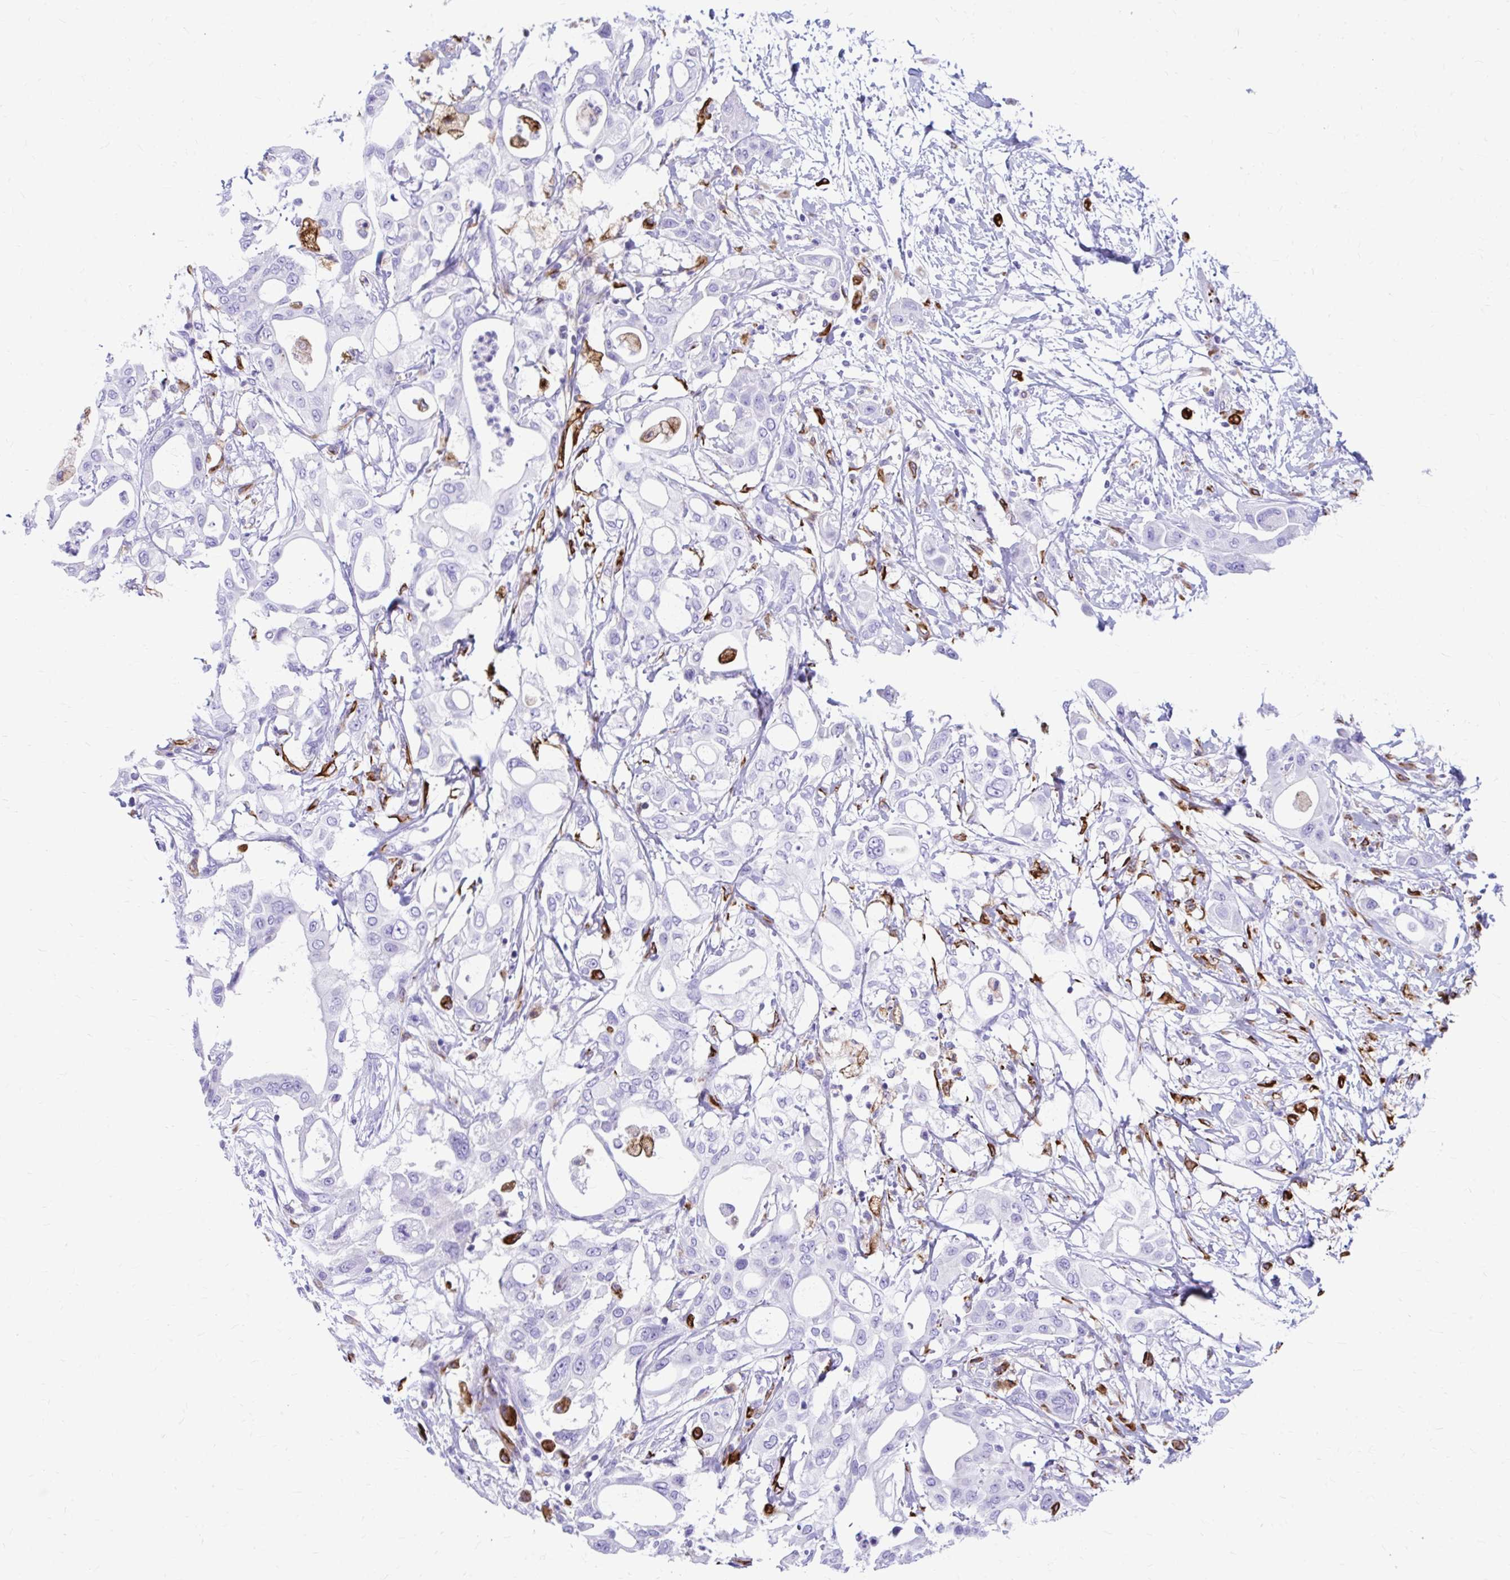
{"staining": {"intensity": "negative", "quantity": "none", "location": "none"}, "tissue": "pancreatic cancer", "cell_type": "Tumor cells", "image_type": "cancer", "snomed": [{"axis": "morphology", "description": "Adenocarcinoma, NOS"}, {"axis": "topography", "description": "Pancreas"}], "caption": "Immunohistochemical staining of pancreatic adenocarcinoma shows no significant staining in tumor cells.", "gene": "ZNF699", "patient": {"sex": "male", "age": 68}}